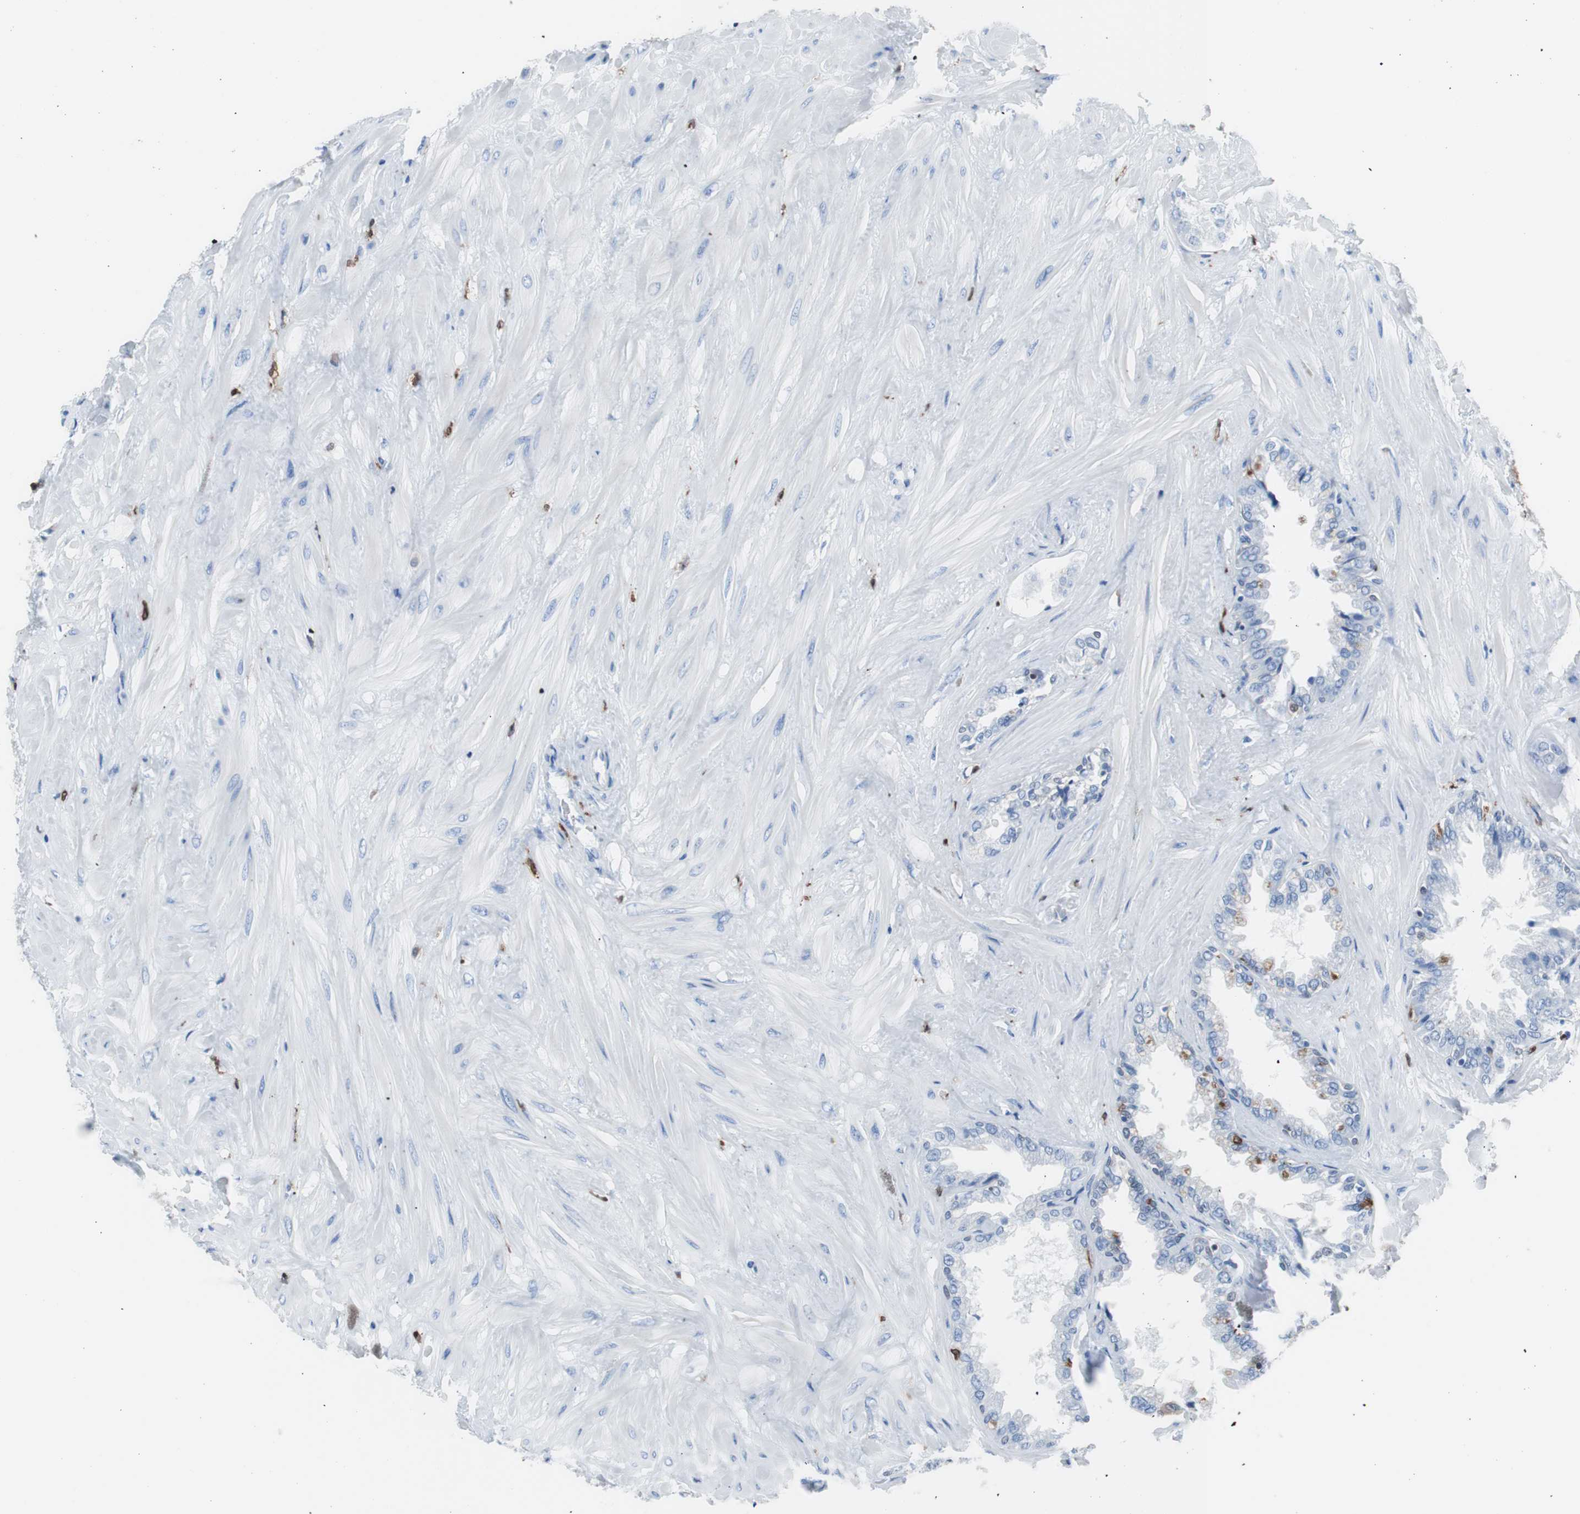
{"staining": {"intensity": "weak", "quantity": "<25%", "location": "cytoplasmic/membranous"}, "tissue": "seminal vesicle", "cell_type": "Glandular cells", "image_type": "normal", "snomed": [{"axis": "morphology", "description": "Normal tissue, NOS"}, {"axis": "topography", "description": "Seminal veicle"}], "caption": "A micrograph of human seminal vesicle is negative for staining in glandular cells. (Brightfield microscopy of DAB (3,3'-diaminobenzidine) IHC at high magnification).", "gene": "SYK", "patient": {"sex": "male", "age": 46}}